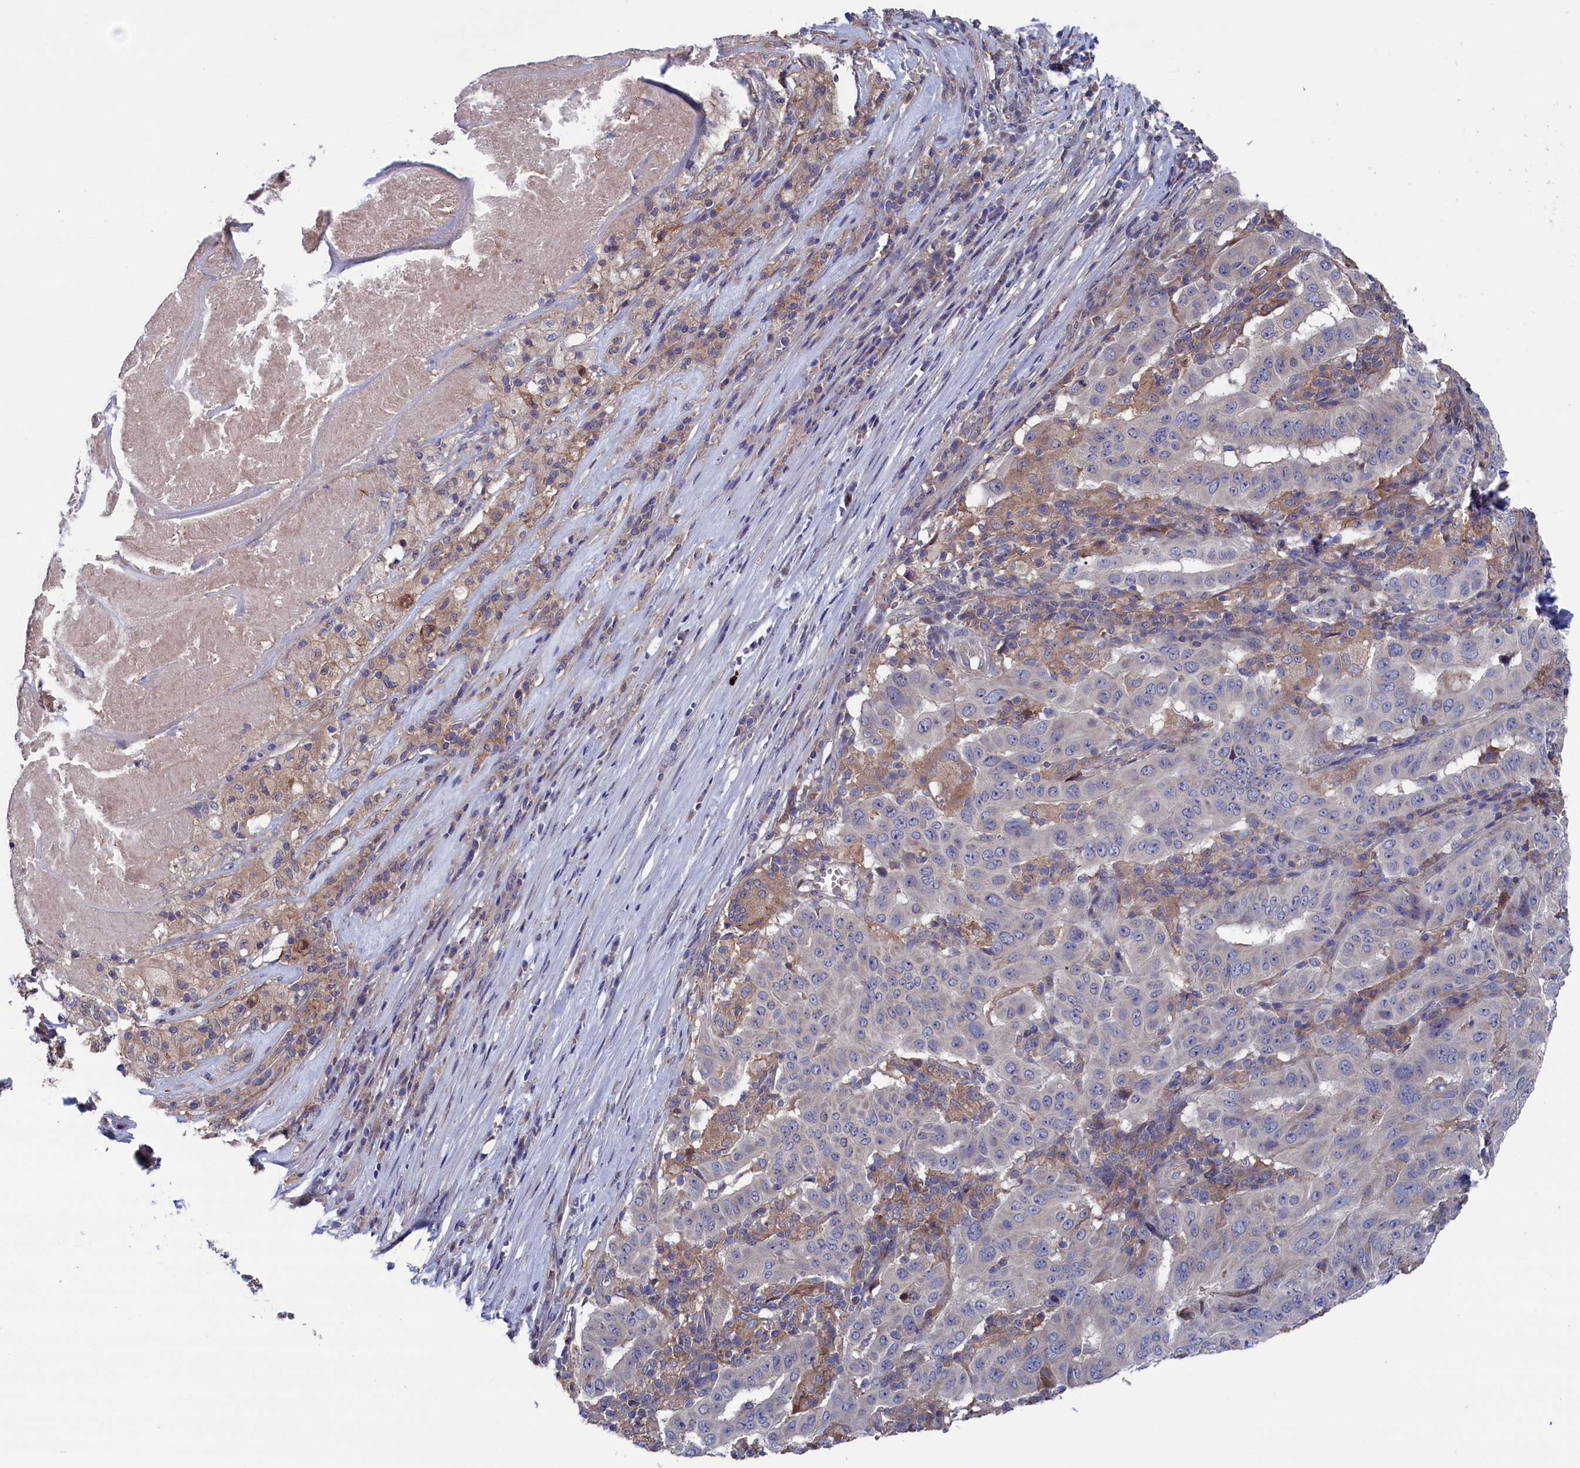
{"staining": {"intensity": "negative", "quantity": "none", "location": "none"}, "tissue": "pancreatic cancer", "cell_type": "Tumor cells", "image_type": "cancer", "snomed": [{"axis": "morphology", "description": "Adenocarcinoma, NOS"}, {"axis": "topography", "description": "Pancreas"}], "caption": "Tumor cells show no significant protein staining in pancreatic adenocarcinoma.", "gene": "SPATA13", "patient": {"sex": "male", "age": 63}}